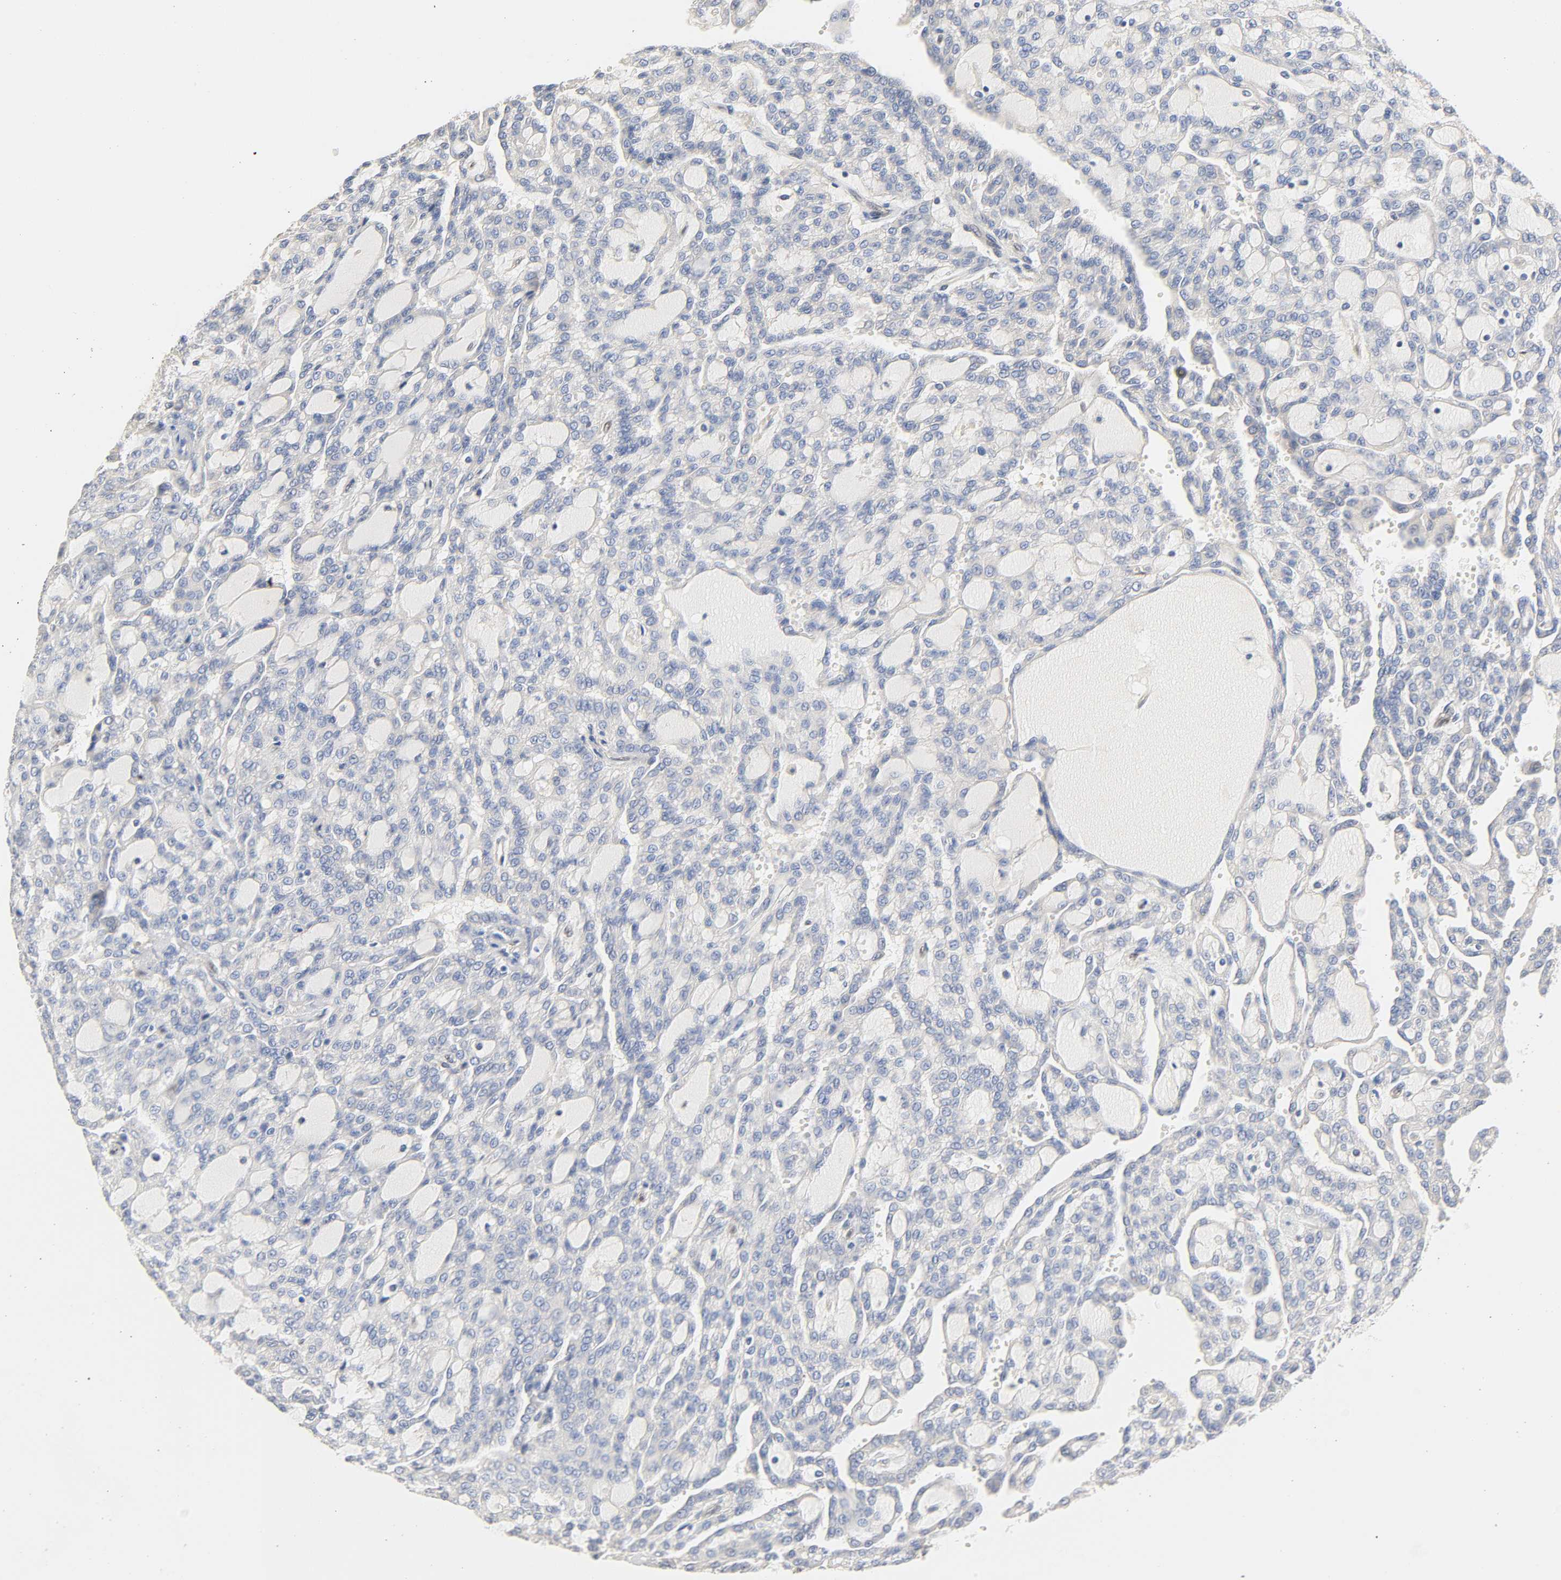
{"staining": {"intensity": "negative", "quantity": "none", "location": "none"}, "tissue": "renal cancer", "cell_type": "Tumor cells", "image_type": "cancer", "snomed": [{"axis": "morphology", "description": "Adenocarcinoma, NOS"}, {"axis": "topography", "description": "Kidney"}], "caption": "Photomicrograph shows no protein expression in tumor cells of renal cancer tissue.", "gene": "BORCS8-MEF2B", "patient": {"sex": "male", "age": 63}}